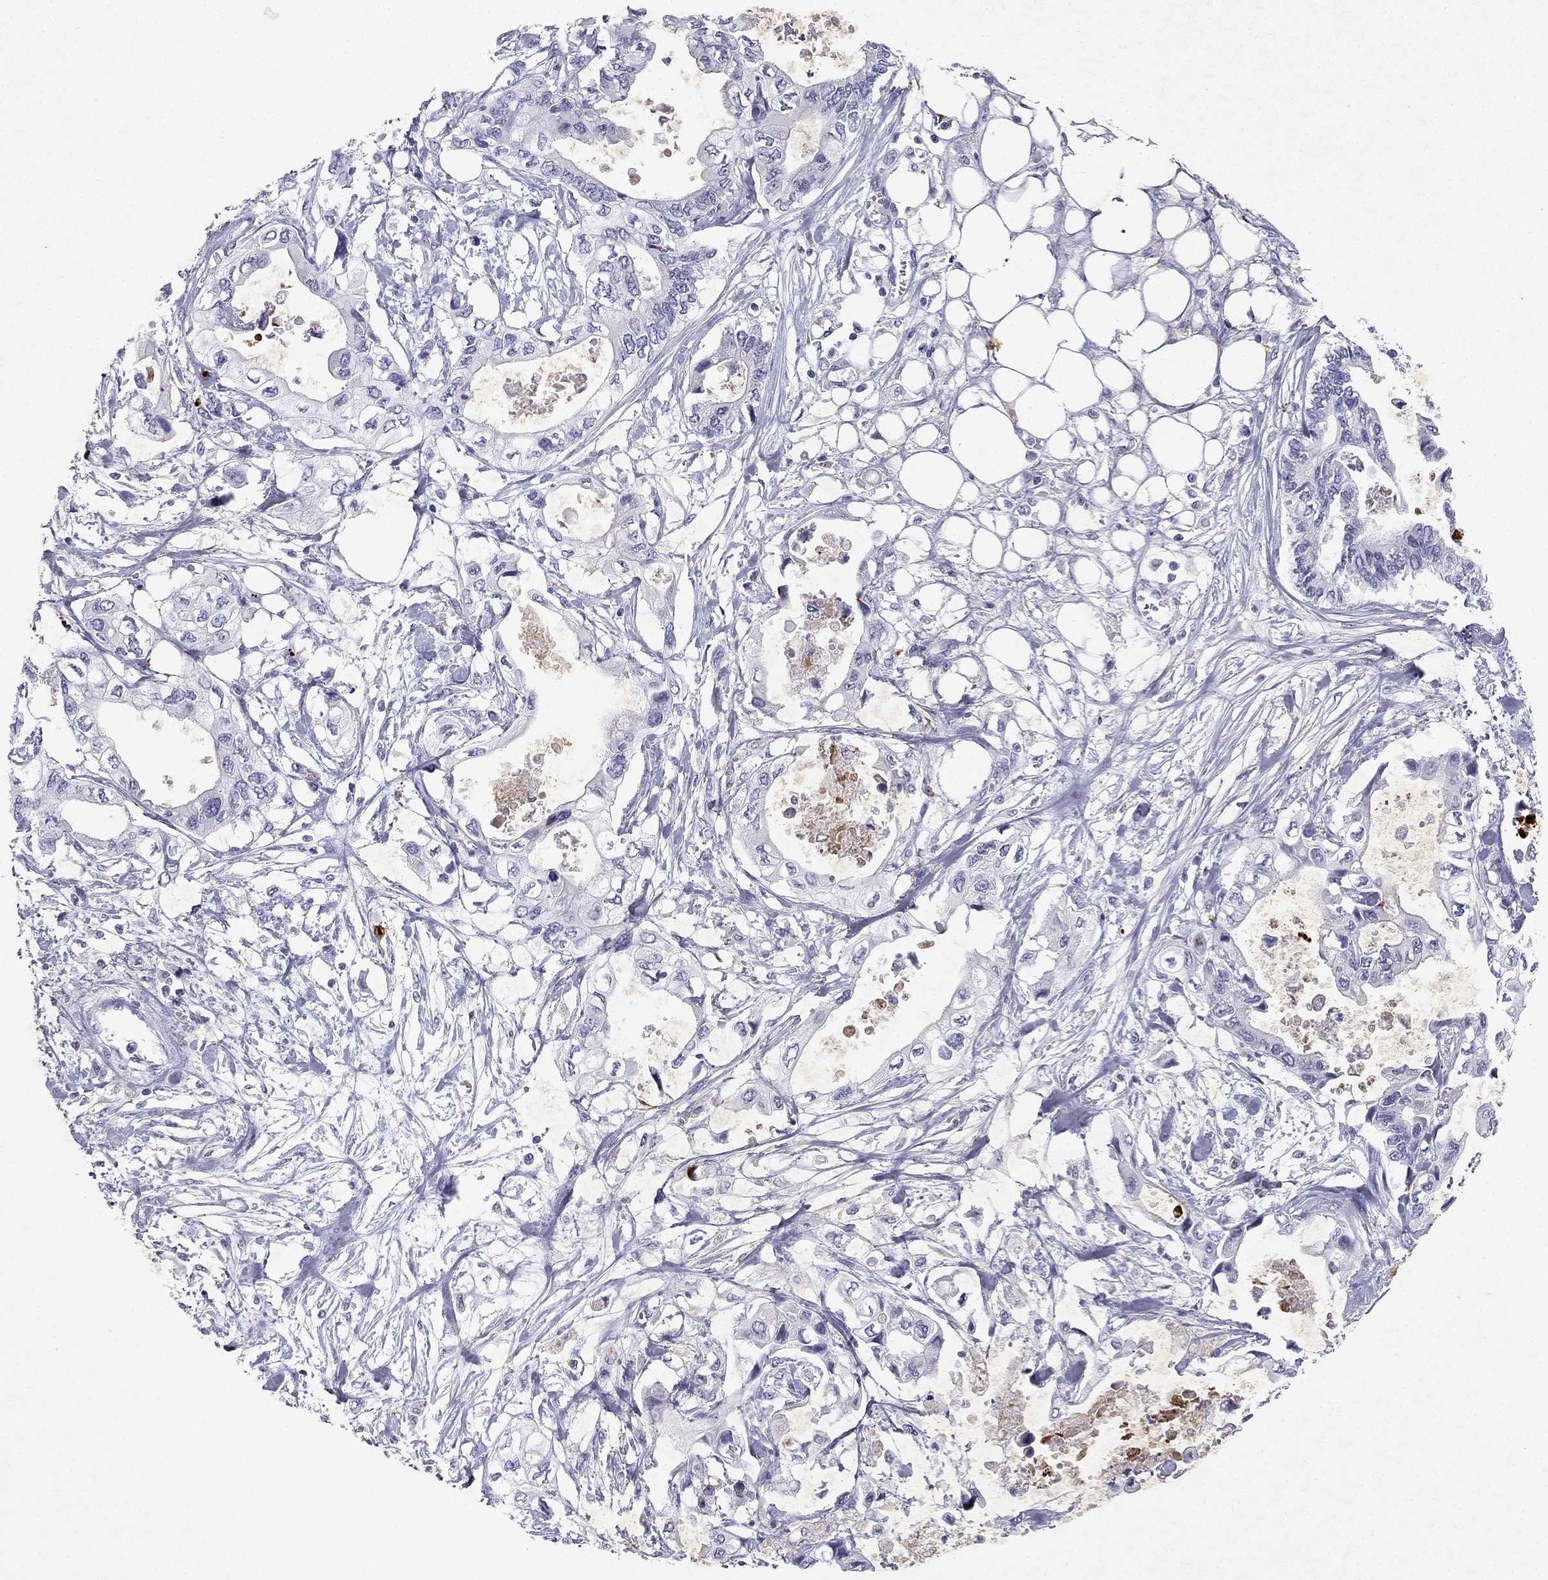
{"staining": {"intensity": "negative", "quantity": "none", "location": "none"}, "tissue": "pancreatic cancer", "cell_type": "Tumor cells", "image_type": "cancer", "snomed": [{"axis": "morphology", "description": "Adenocarcinoma, NOS"}, {"axis": "topography", "description": "Pancreas"}], "caption": "A histopathology image of human pancreatic cancer is negative for staining in tumor cells.", "gene": "SLC6A4", "patient": {"sex": "female", "age": 63}}